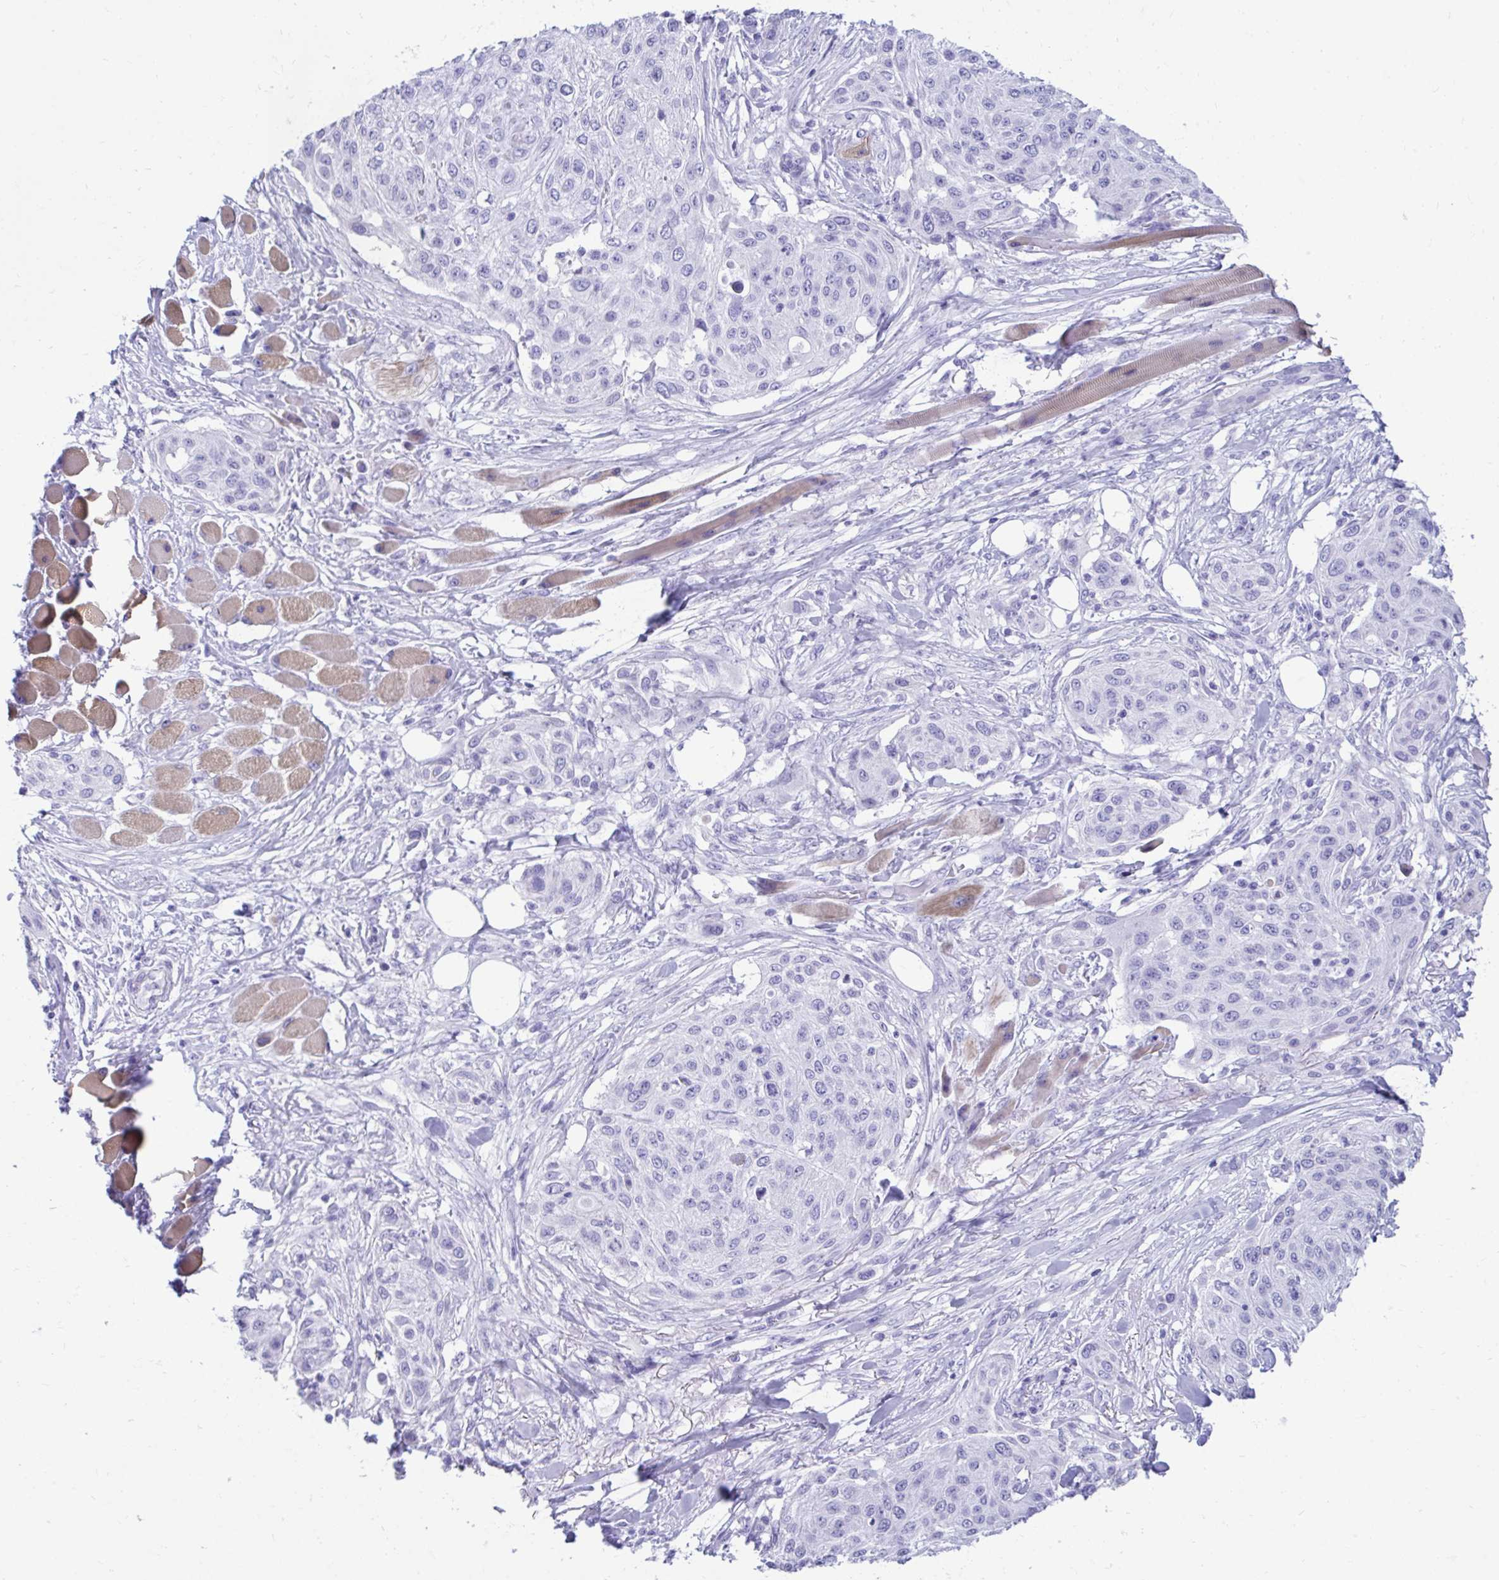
{"staining": {"intensity": "negative", "quantity": "none", "location": "none"}, "tissue": "skin cancer", "cell_type": "Tumor cells", "image_type": "cancer", "snomed": [{"axis": "morphology", "description": "Squamous cell carcinoma, NOS"}, {"axis": "topography", "description": "Skin"}], "caption": "Immunohistochemistry (IHC) of human skin squamous cell carcinoma displays no positivity in tumor cells.", "gene": "SHISA8", "patient": {"sex": "female", "age": 87}}